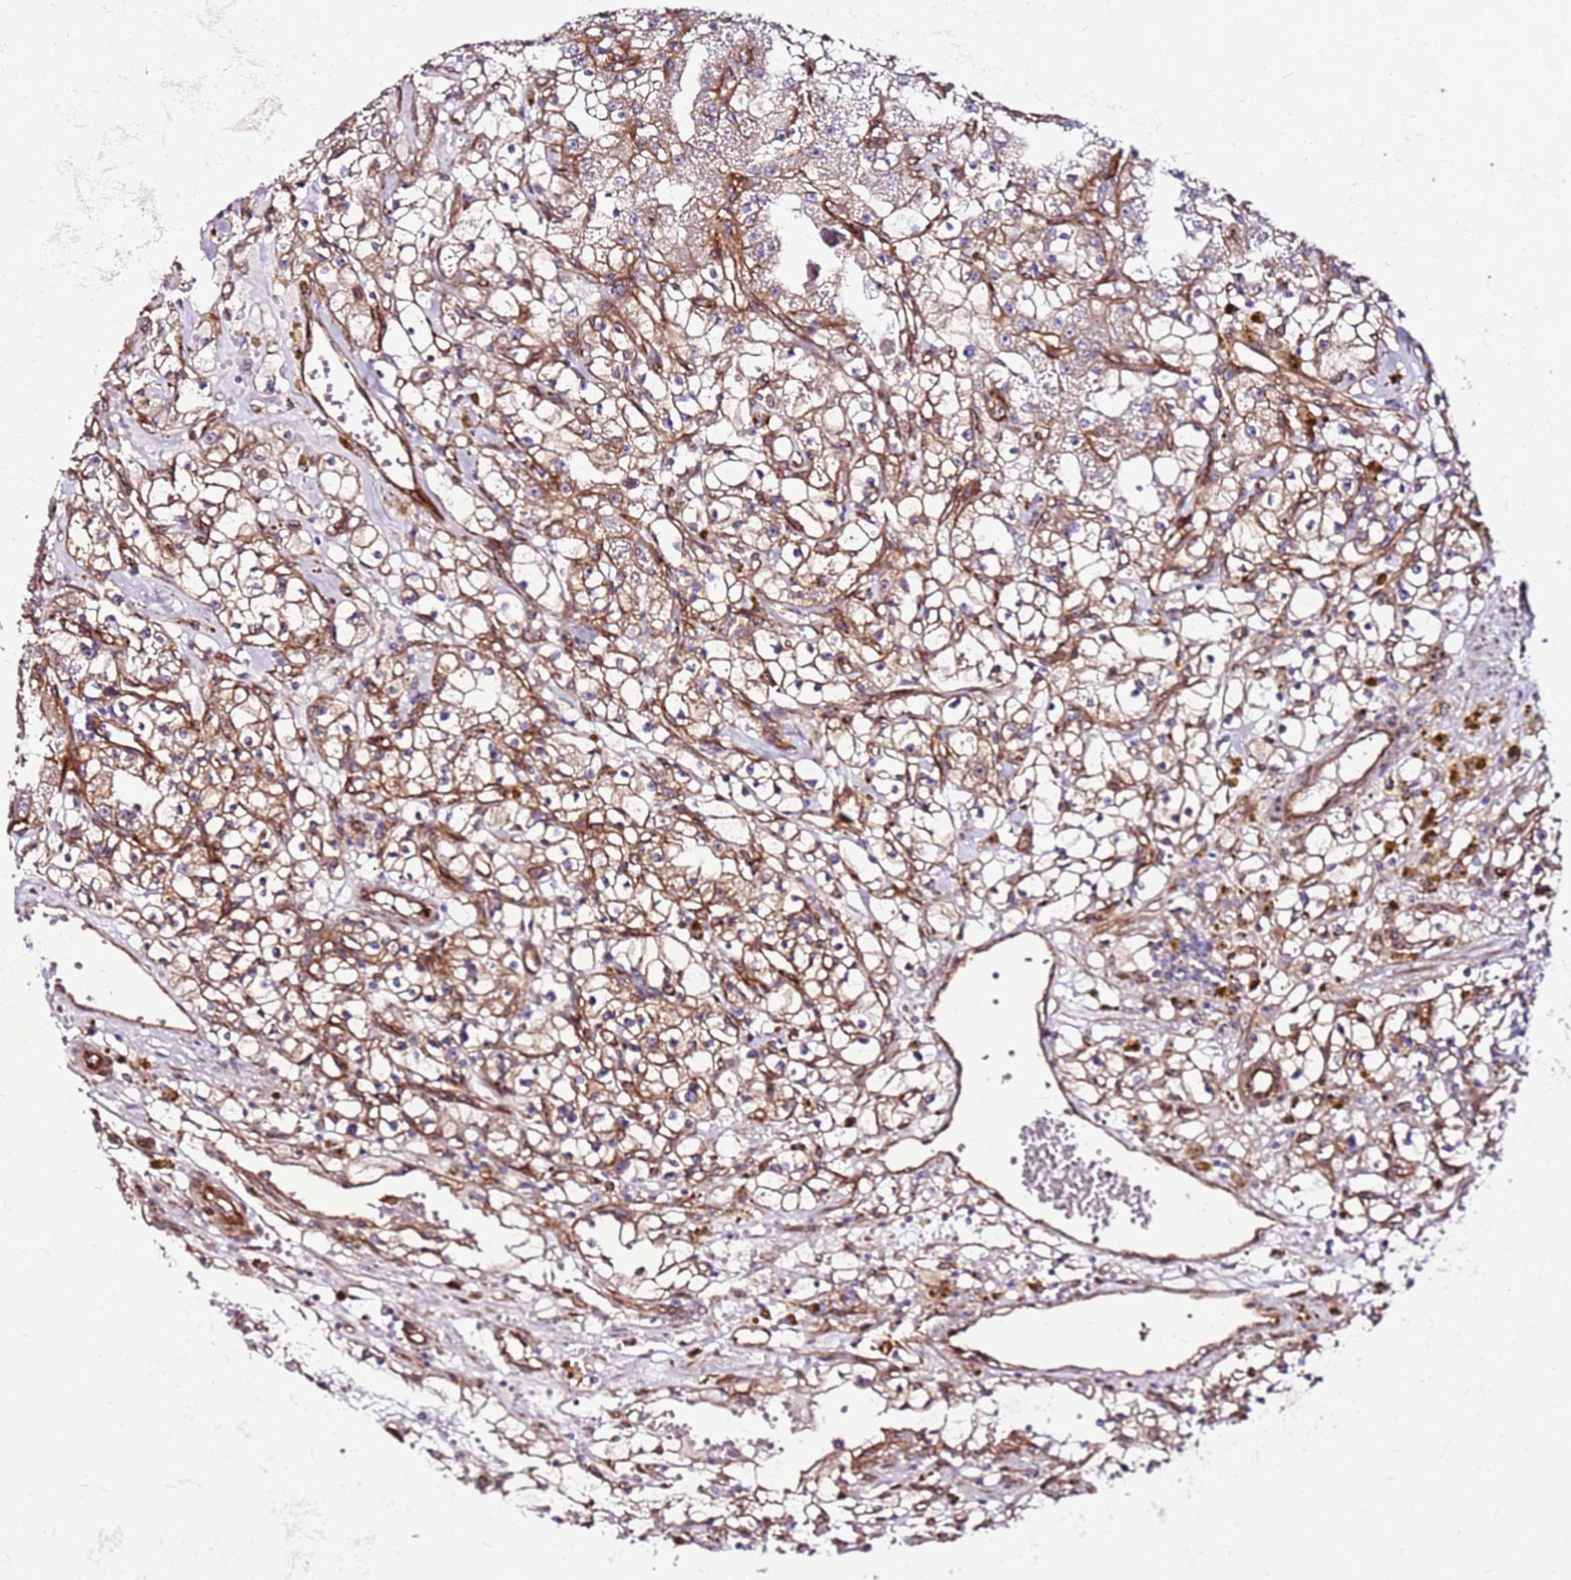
{"staining": {"intensity": "moderate", "quantity": ">75%", "location": "cytoplasmic/membranous"}, "tissue": "renal cancer", "cell_type": "Tumor cells", "image_type": "cancer", "snomed": [{"axis": "morphology", "description": "Adenocarcinoma, NOS"}, {"axis": "topography", "description": "Kidney"}], "caption": "Adenocarcinoma (renal) was stained to show a protein in brown. There is medium levels of moderate cytoplasmic/membranous staining in approximately >75% of tumor cells.", "gene": "TOPAZ1", "patient": {"sex": "male", "age": 56}}